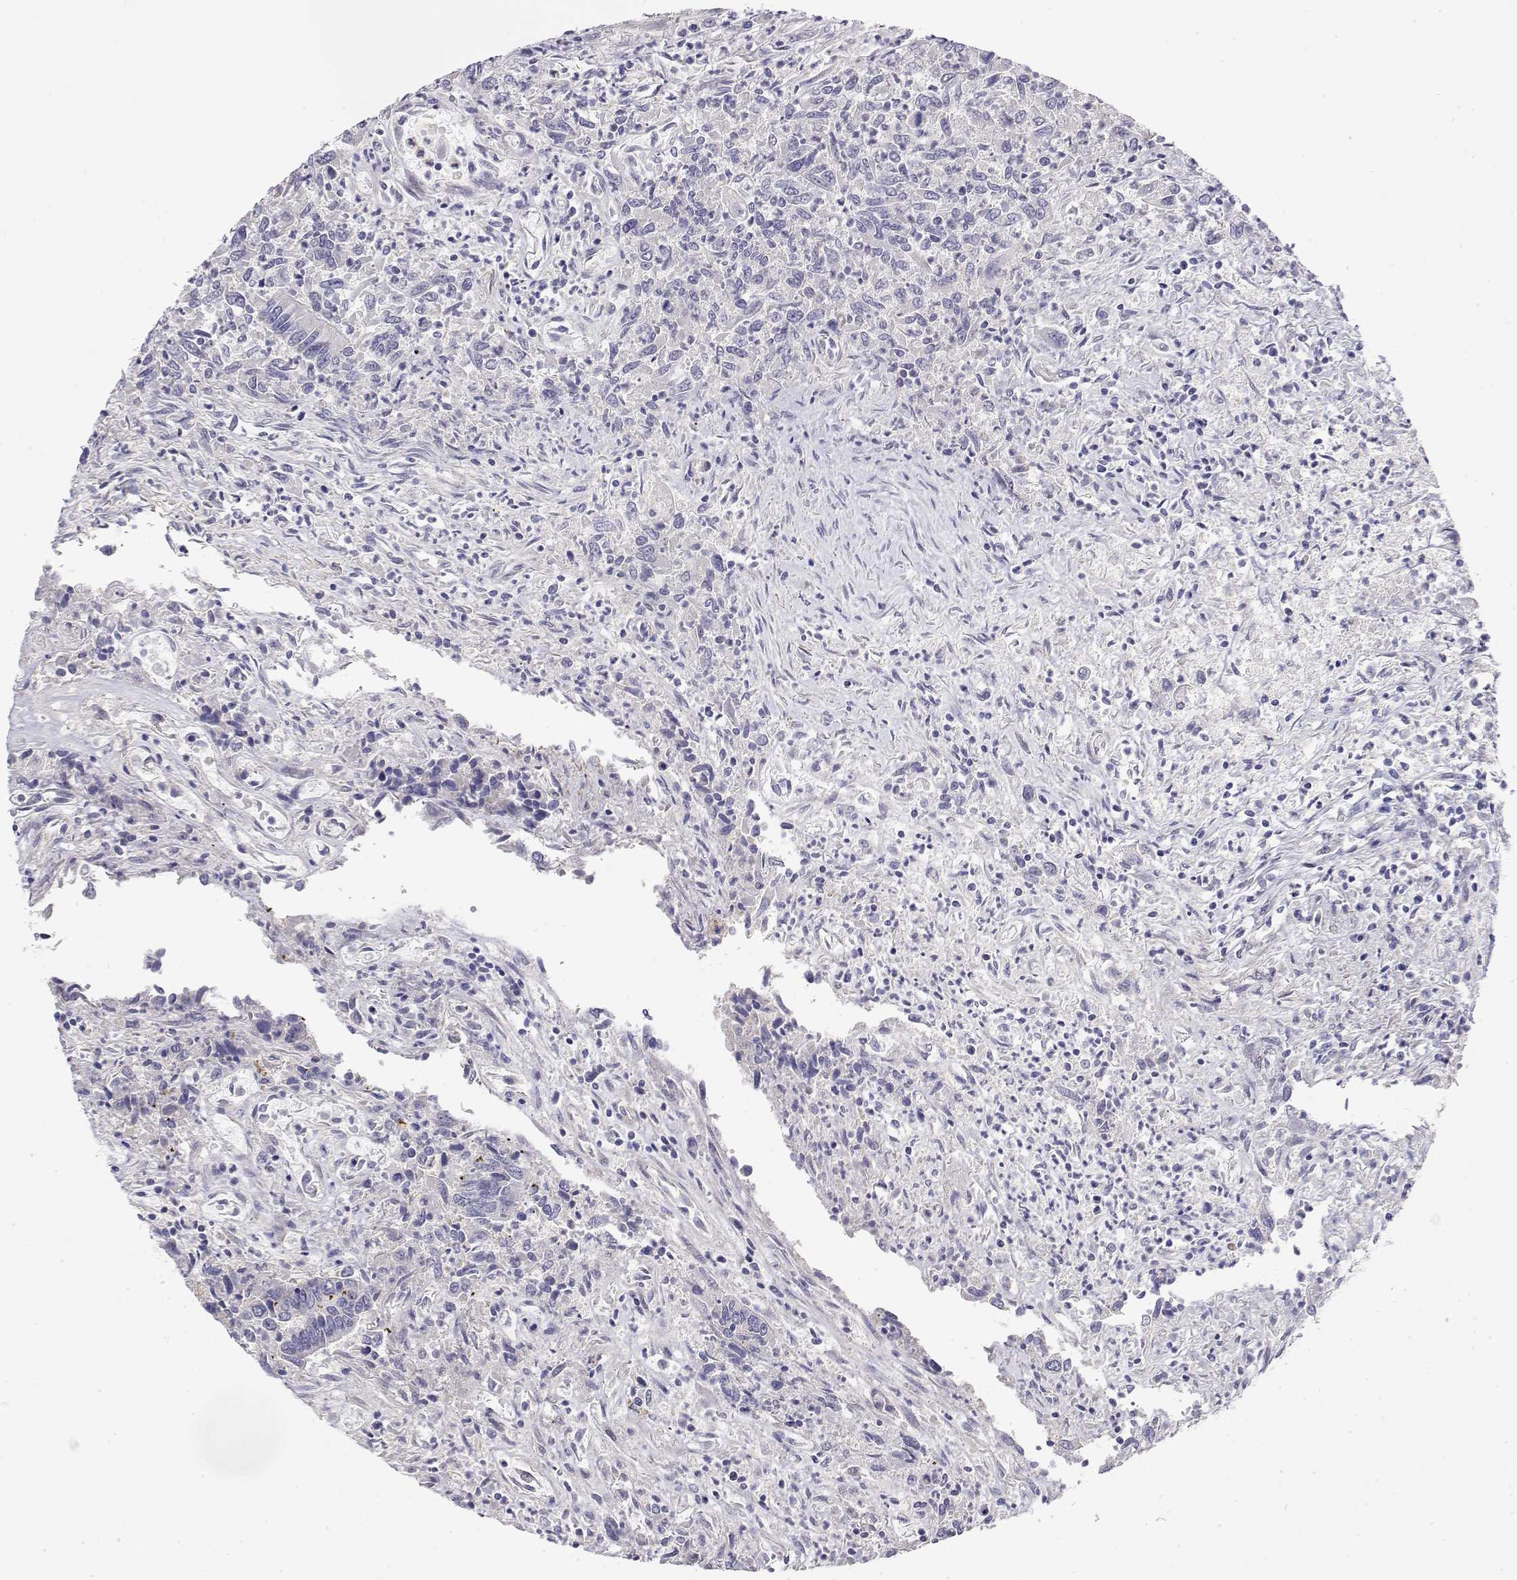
{"staining": {"intensity": "negative", "quantity": "none", "location": "none"}, "tissue": "colorectal cancer", "cell_type": "Tumor cells", "image_type": "cancer", "snomed": [{"axis": "morphology", "description": "Adenocarcinoma, NOS"}, {"axis": "topography", "description": "Colon"}], "caption": "An image of adenocarcinoma (colorectal) stained for a protein displays no brown staining in tumor cells. (DAB (3,3'-diaminobenzidine) IHC visualized using brightfield microscopy, high magnification).", "gene": "GGACT", "patient": {"sex": "female", "age": 67}}